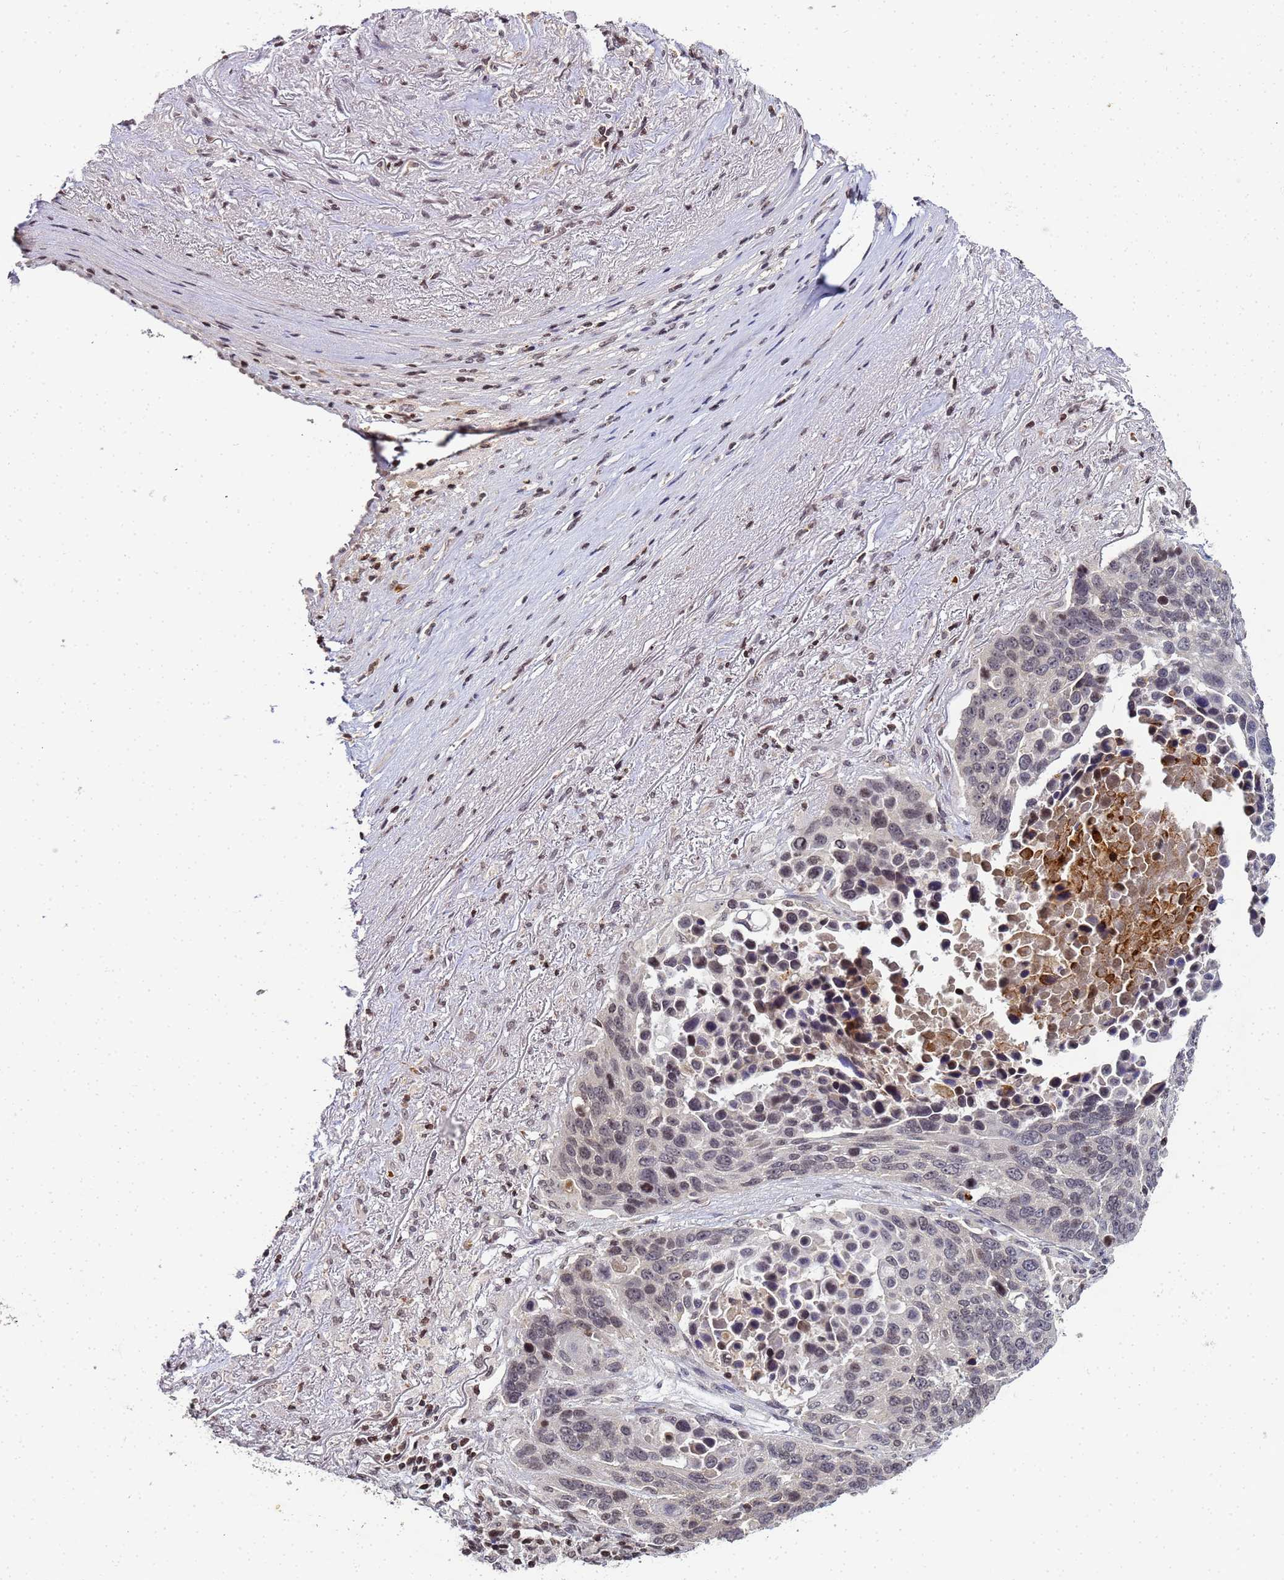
{"staining": {"intensity": "negative", "quantity": "none", "location": "none"}, "tissue": "lung cancer", "cell_type": "Tumor cells", "image_type": "cancer", "snomed": [{"axis": "morphology", "description": "Normal tissue, NOS"}, {"axis": "morphology", "description": "Squamous cell carcinoma, NOS"}, {"axis": "topography", "description": "Lymph node"}, {"axis": "topography", "description": "Lung"}], "caption": "High magnification brightfield microscopy of squamous cell carcinoma (lung) stained with DAB (brown) and counterstained with hematoxylin (blue): tumor cells show no significant staining.", "gene": "FZD4", "patient": {"sex": "male", "age": 66}}